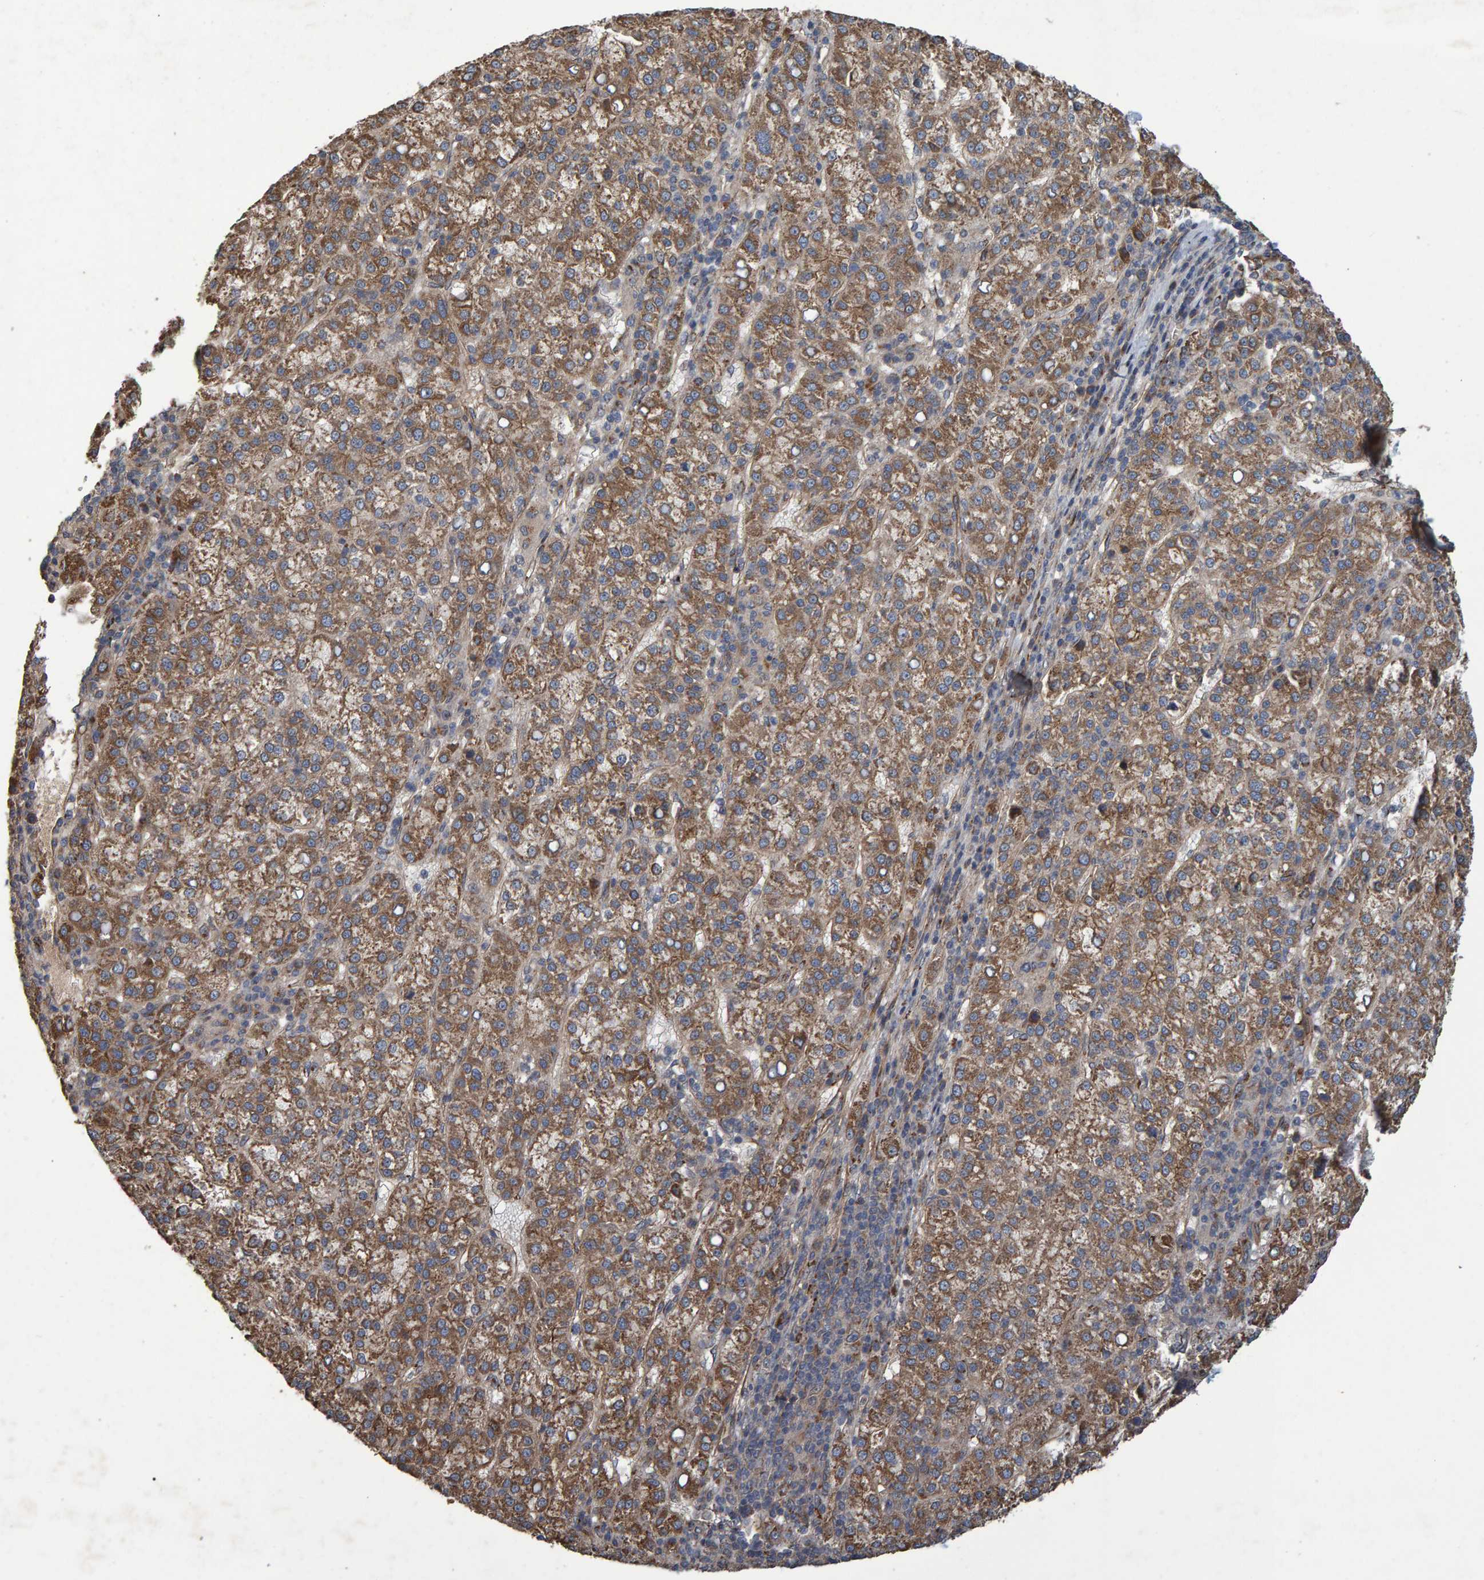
{"staining": {"intensity": "strong", "quantity": ">75%", "location": "cytoplasmic/membranous"}, "tissue": "liver cancer", "cell_type": "Tumor cells", "image_type": "cancer", "snomed": [{"axis": "morphology", "description": "Carcinoma, Hepatocellular, NOS"}, {"axis": "topography", "description": "Liver"}], "caption": "Immunohistochemistry (IHC) of human liver cancer (hepatocellular carcinoma) reveals high levels of strong cytoplasmic/membranous positivity in about >75% of tumor cells. Using DAB (3,3'-diaminobenzidine) (brown) and hematoxylin (blue) stains, captured at high magnification using brightfield microscopy.", "gene": "TRIM68", "patient": {"sex": "female", "age": 58}}